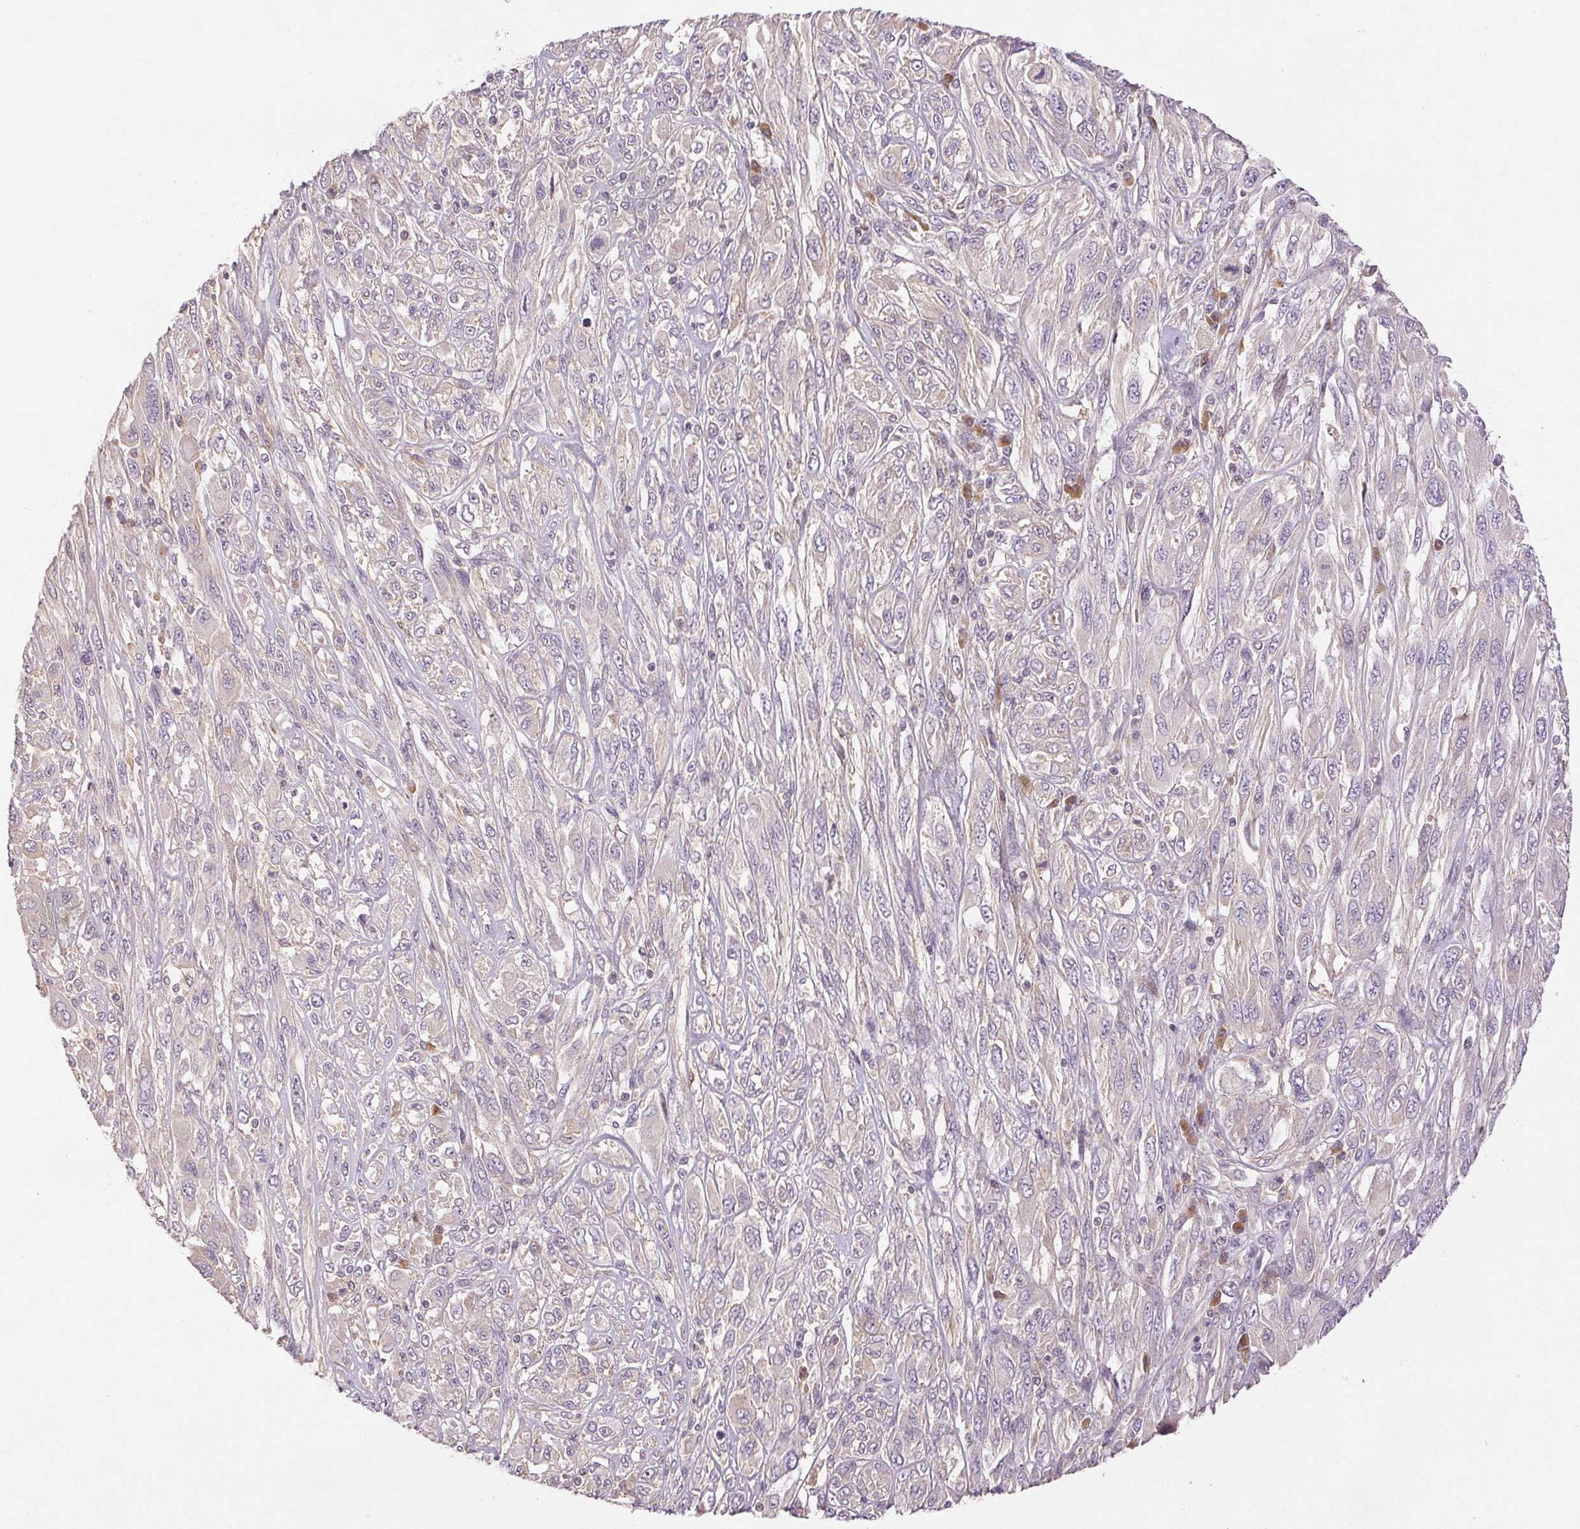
{"staining": {"intensity": "negative", "quantity": "none", "location": "none"}, "tissue": "melanoma", "cell_type": "Tumor cells", "image_type": "cancer", "snomed": [{"axis": "morphology", "description": "Malignant melanoma, NOS"}, {"axis": "topography", "description": "Skin"}], "caption": "DAB immunohistochemical staining of malignant melanoma shows no significant positivity in tumor cells.", "gene": "YIF1B", "patient": {"sex": "female", "age": 91}}